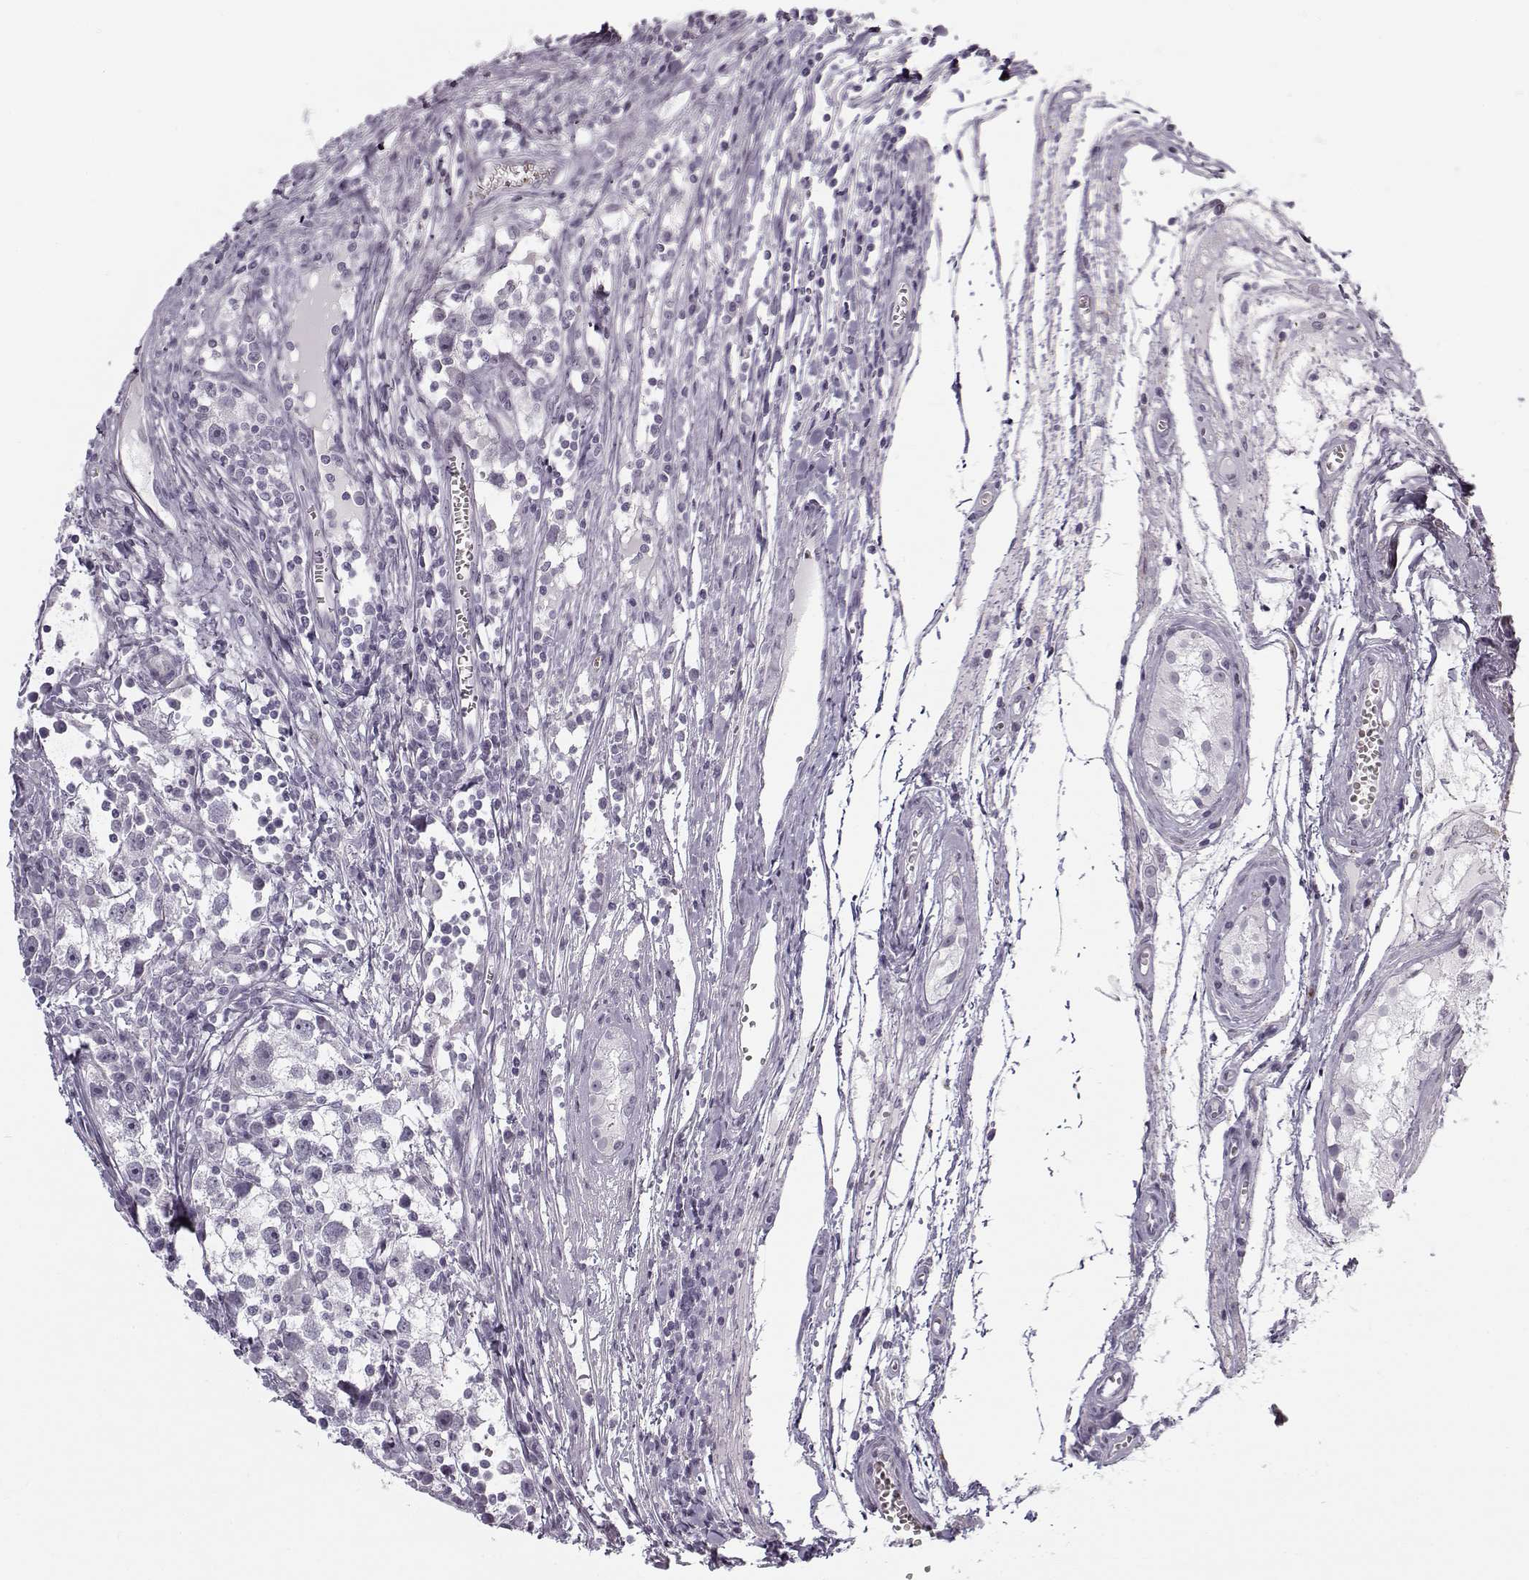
{"staining": {"intensity": "negative", "quantity": "none", "location": "none"}, "tissue": "testis cancer", "cell_type": "Tumor cells", "image_type": "cancer", "snomed": [{"axis": "morphology", "description": "Seminoma, NOS"}, {"axis": "topography", "description": "Testis"}], "caption": "A high-resolution image shows immunohistochemistry (IHC) staining of testis seminoma, which shows no significant expression in tumor cells.", "gene": "SNCA", "patient": {"sex": "male", "age": 30}}